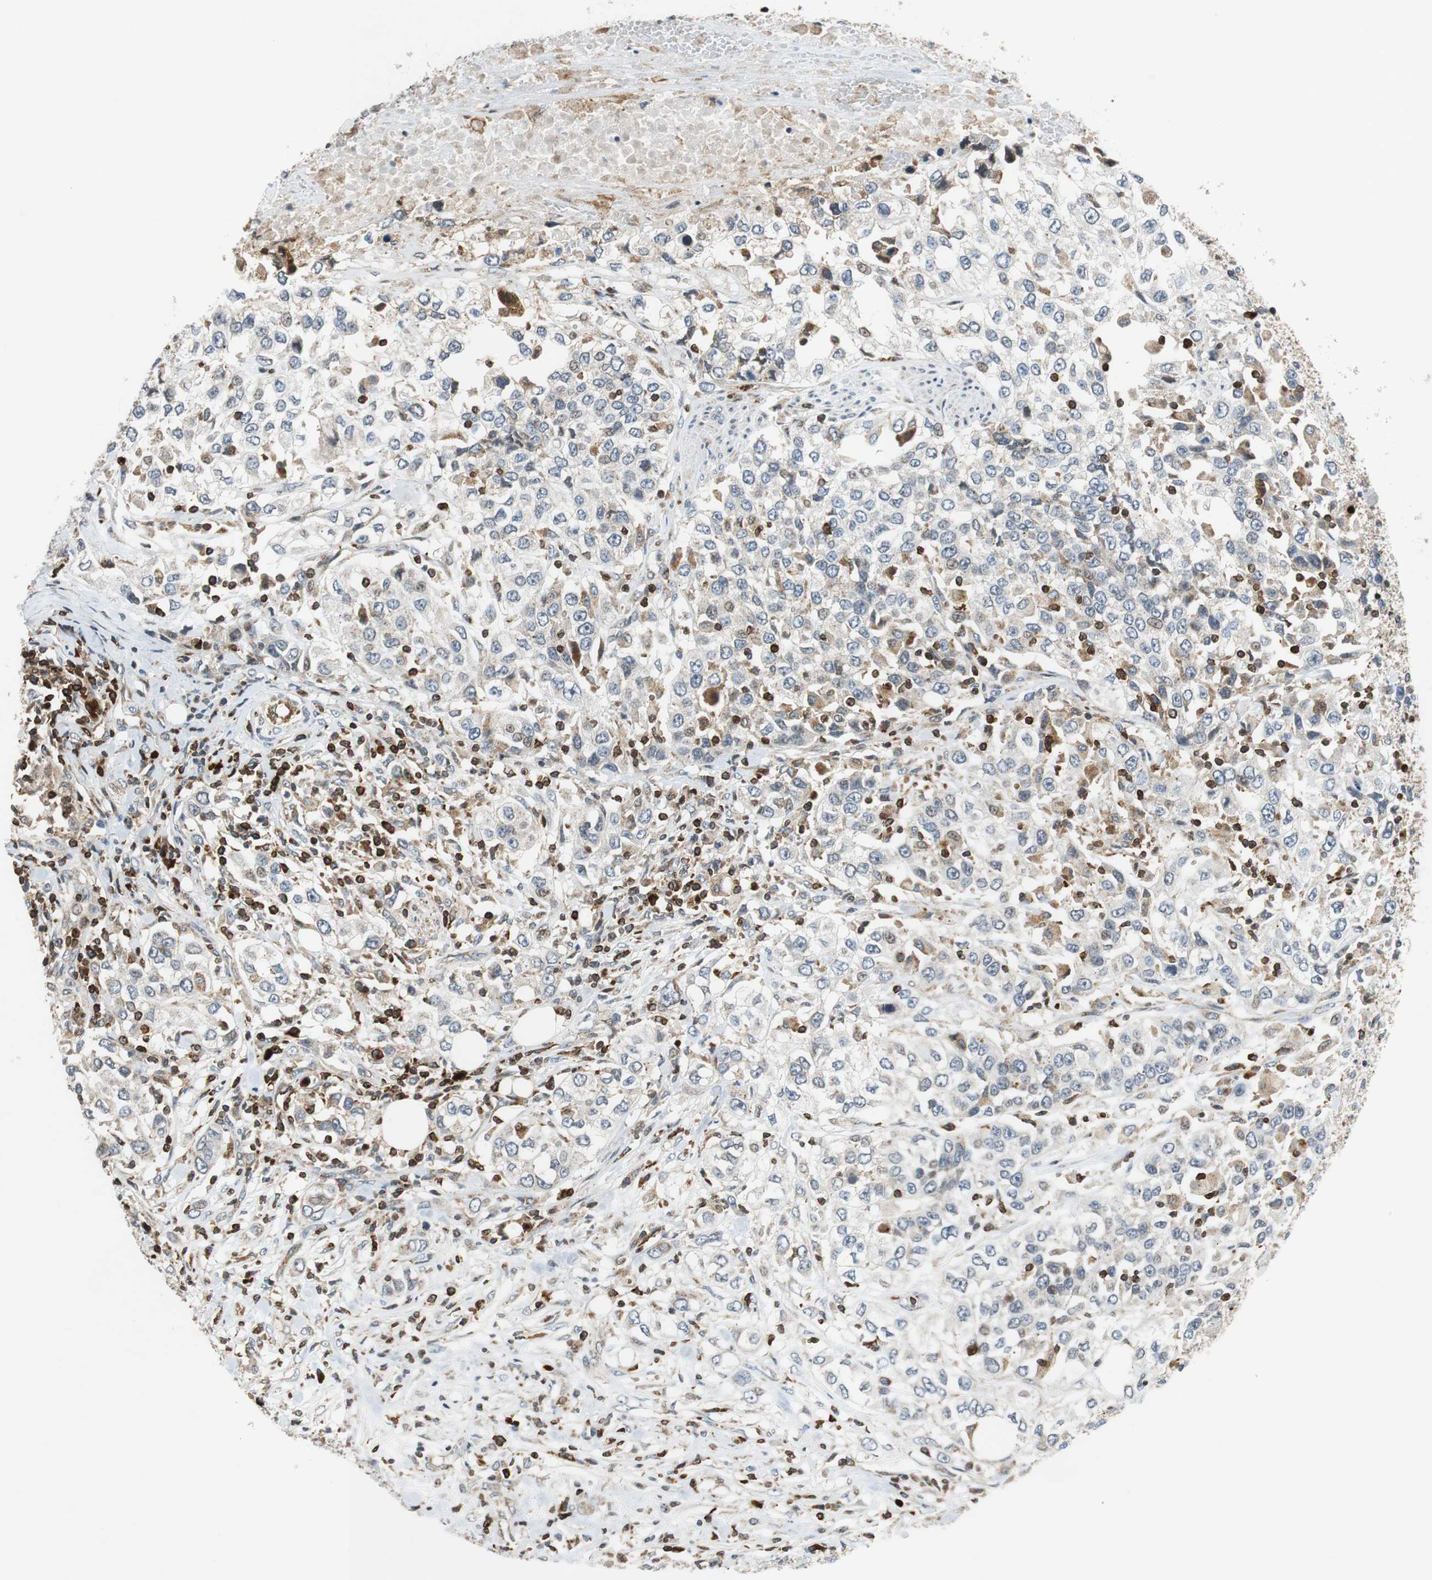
{"staining": {"intensity": "negative", "quantity": "none", "location": "none"}, "tissue": "urothelial cancer", "cell_type": "Tumor cells", "image_type": "cancer", "snomed": [{"axis": "morphology", "description": "Urothelial carcinoma, High grade"}, {"axis": "topography", "description": "Urinary bladder"}], "caption": "Immunohistochemical staining of high-grade urothelial carcinoma displays no significant expression in tumor cells.", "gene": "TUBA4A", "patient": {"sex": "female", "age": 80}}